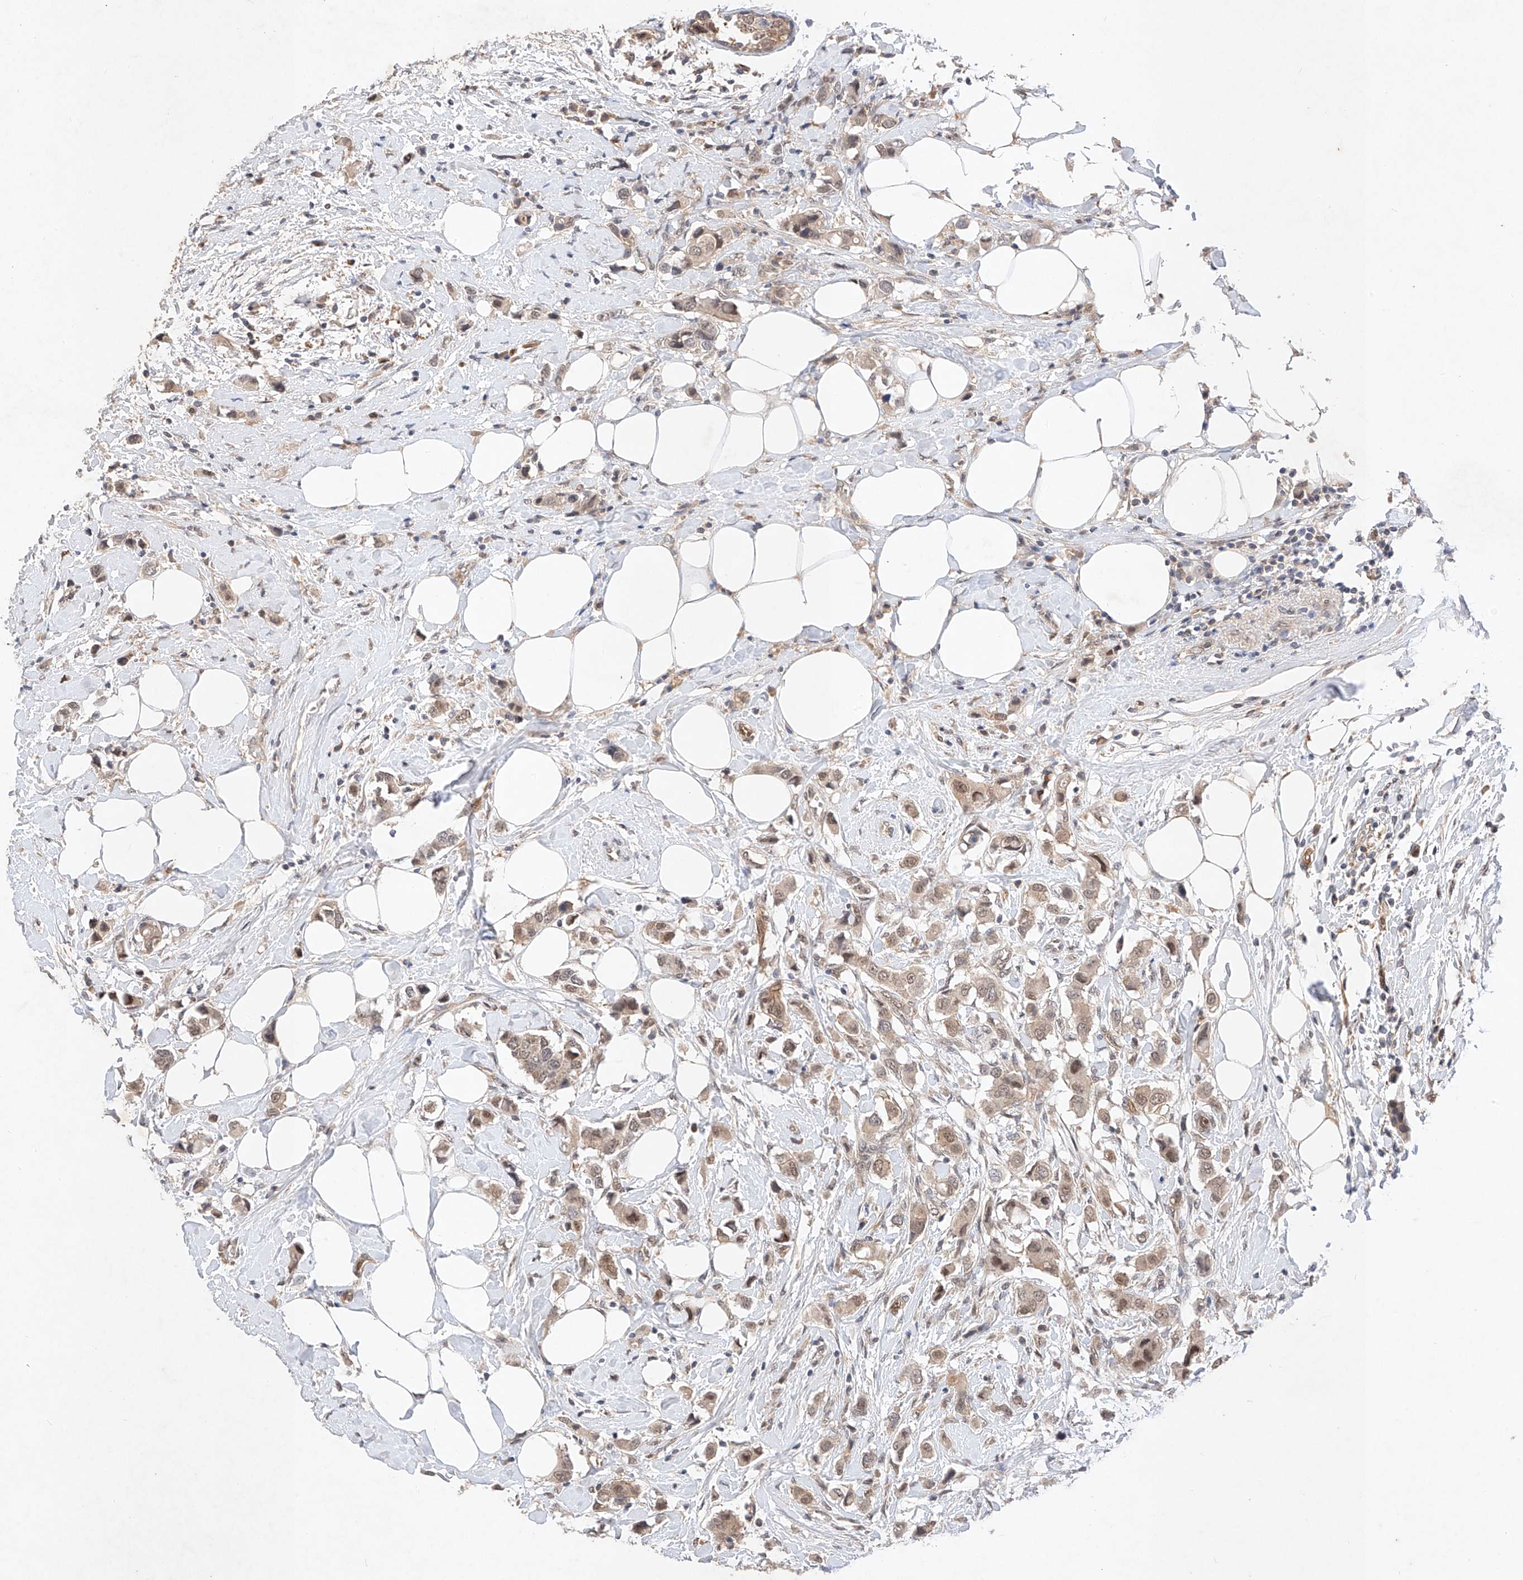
{"staining": {"intensity": "weak", "quantity": ">75%", "location": "cytoplasmic/membranous,nuclear"}, "tissue": "breast cancer", "cell_type": "Tumor cells", "image_type": "cancer", "snomed": [{"axis": "morphology", "description": "Normal tissue, NOS"}, {"axis": "morphology", "description": "Duct carcinoma"}, {"axis": "topography", "description": "Breast"}], "caption": "Immunohistochemistry micrograph of neoplastic tissue: intraductal carcinoma (breast) stained using immunohistochemistry (IHC) reveals low levels of weak protein expression localized specifically in the cytoplasmic/membranous and nuclear of tumor cells, appearing as a cytoplasmic/membranous and nuclear brown color.", "gene": "ZNF124", "patient": {"sex": "female", "age": 50}}